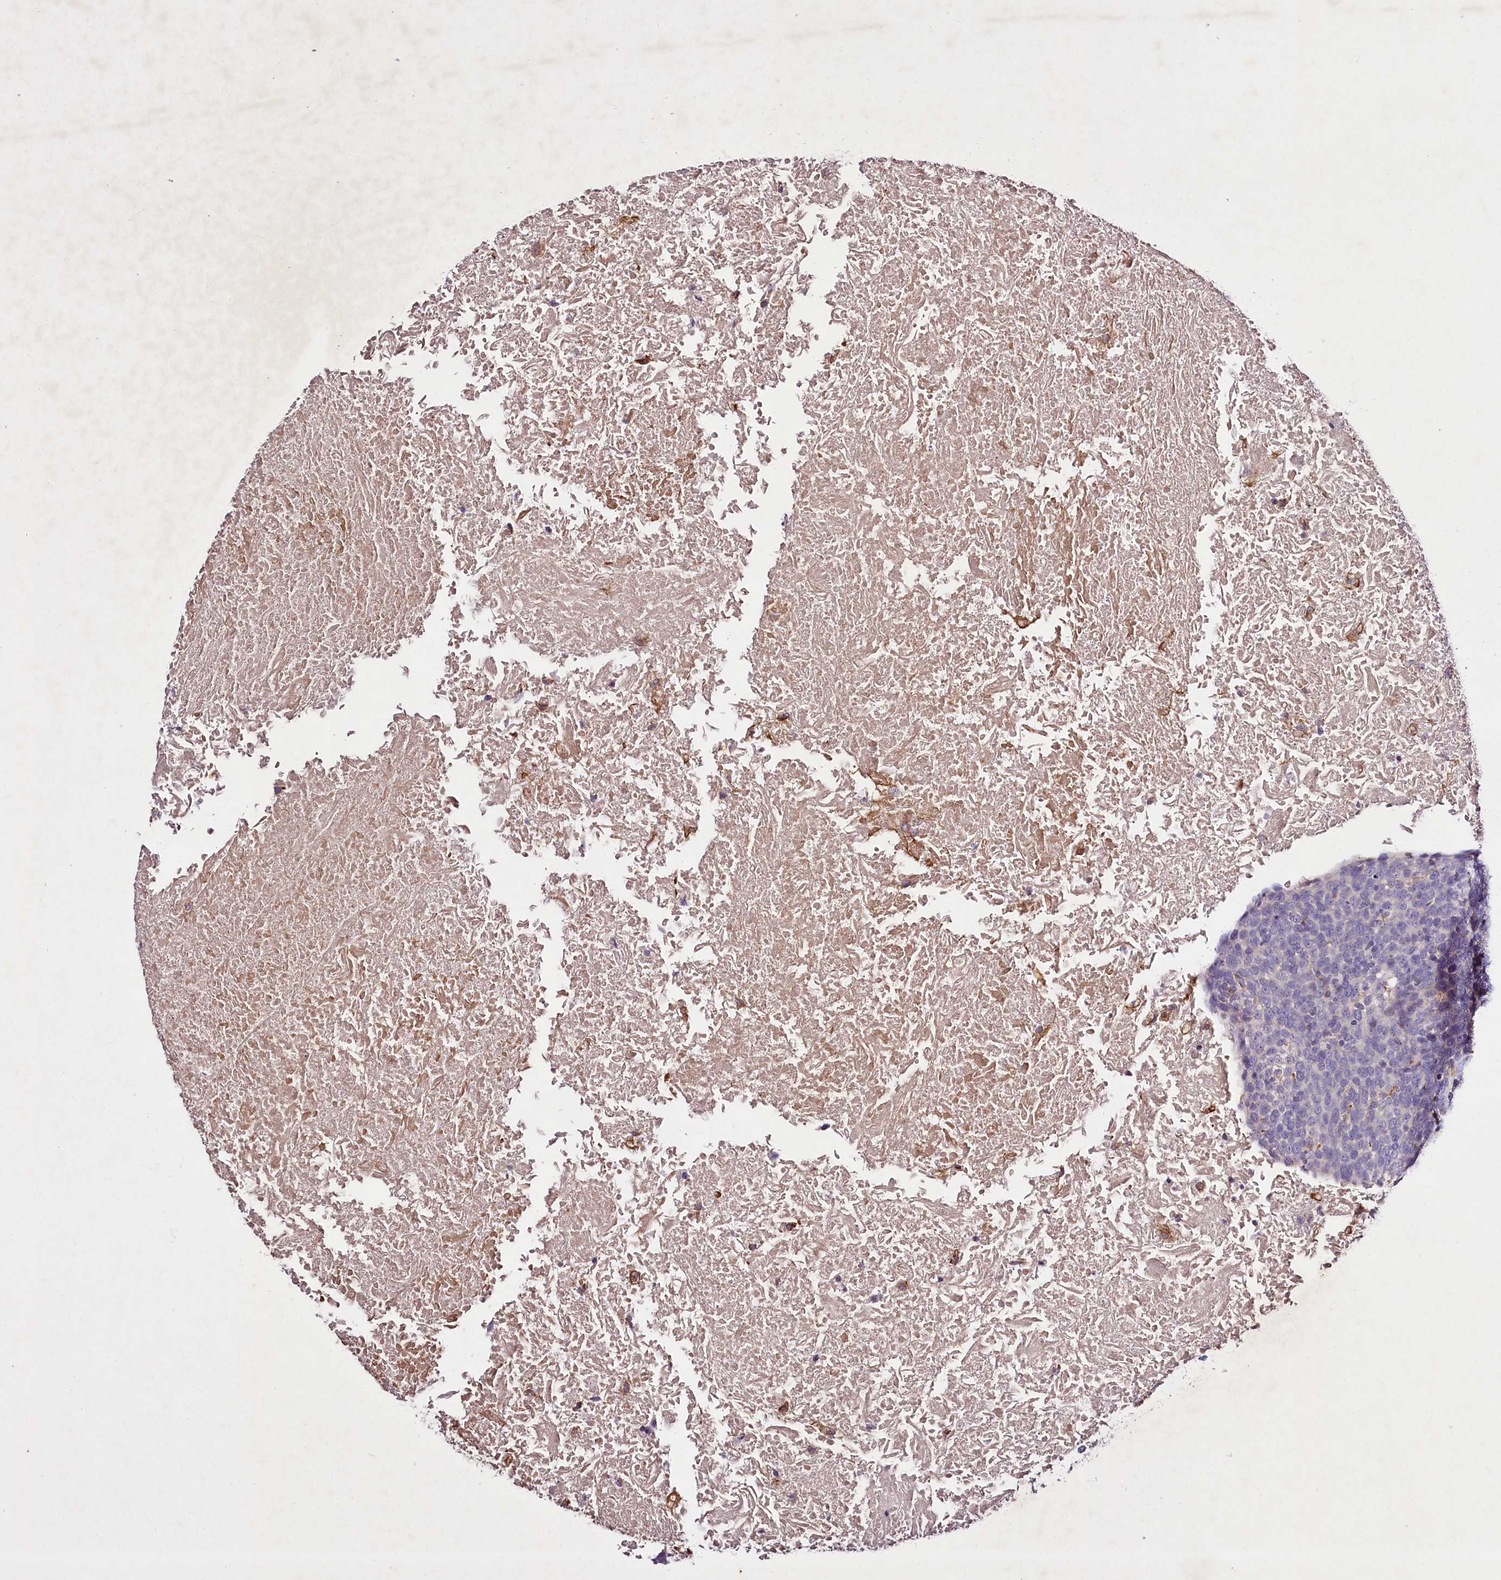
{"staining": {"intensity": "negative", "quantity": "none", "location": "none"}, "tissue": "head and neck cancer", "cell_type": "Tumor cells", "image_type": "cancer", "snomed": [{"axis": "morphology", "description": "Squamous cell carcinoma, NOS"}, {"axis": "morphology", "description": "Squamous cell carcinoma, metastatic, NOS"}, {"axis": "topography", "description": "Lymph node"}, {"axis": "topography", "description": "Head-Neck"}], "caption": "IHC histopathology image of neoplastic tissue: human squamous cell carcinoma (head and neck) stained with DAB (3,3'-diaminobenzidine) exhibits no significant protein positivity in tumor cells.", "gene": "SLC7A1", "patient": {"sex": "male", "age": 62}}